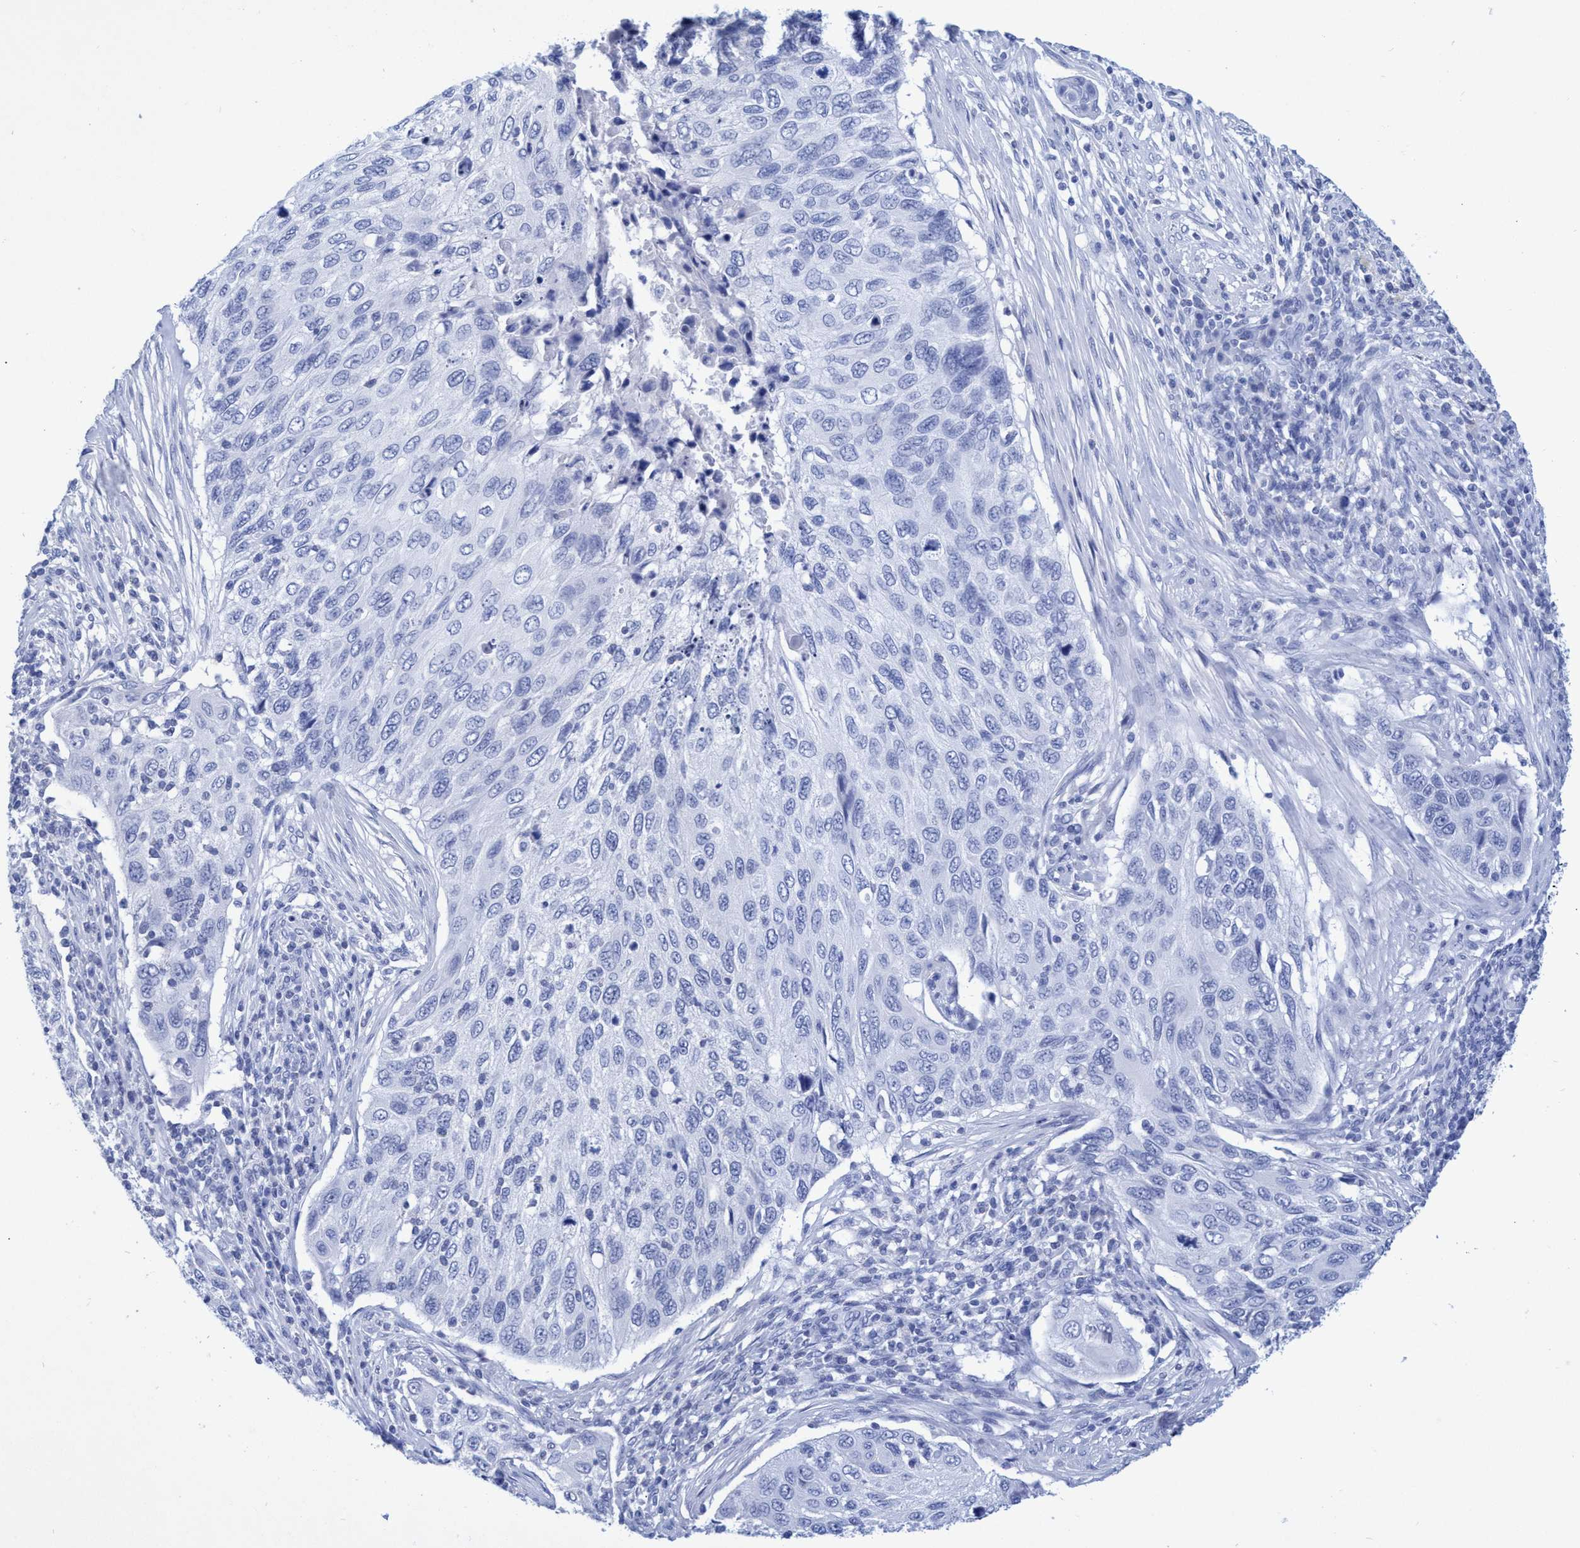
{"staining": {"intensity": "negative", "quantity": "none", "location": "none"}, "tissue": "cervical cancer", "cell_type": "Tumor cells", "image_type": "cancer", "snomed": [{"axis": "morphology", "description": "Squamous cell carcinoma, NOS"}, {"axis": "topography", "description": "Cervix"}], "caption": "This photomicrograph is of cervical squamous cell carcinoma stained with immunohistochemistry to label a protein in brown with the nuclei are counter-stained blue. There is no expression in tumor cells.", "gene": "INSL6", "patient": {"sex": "female", "age": 70}}